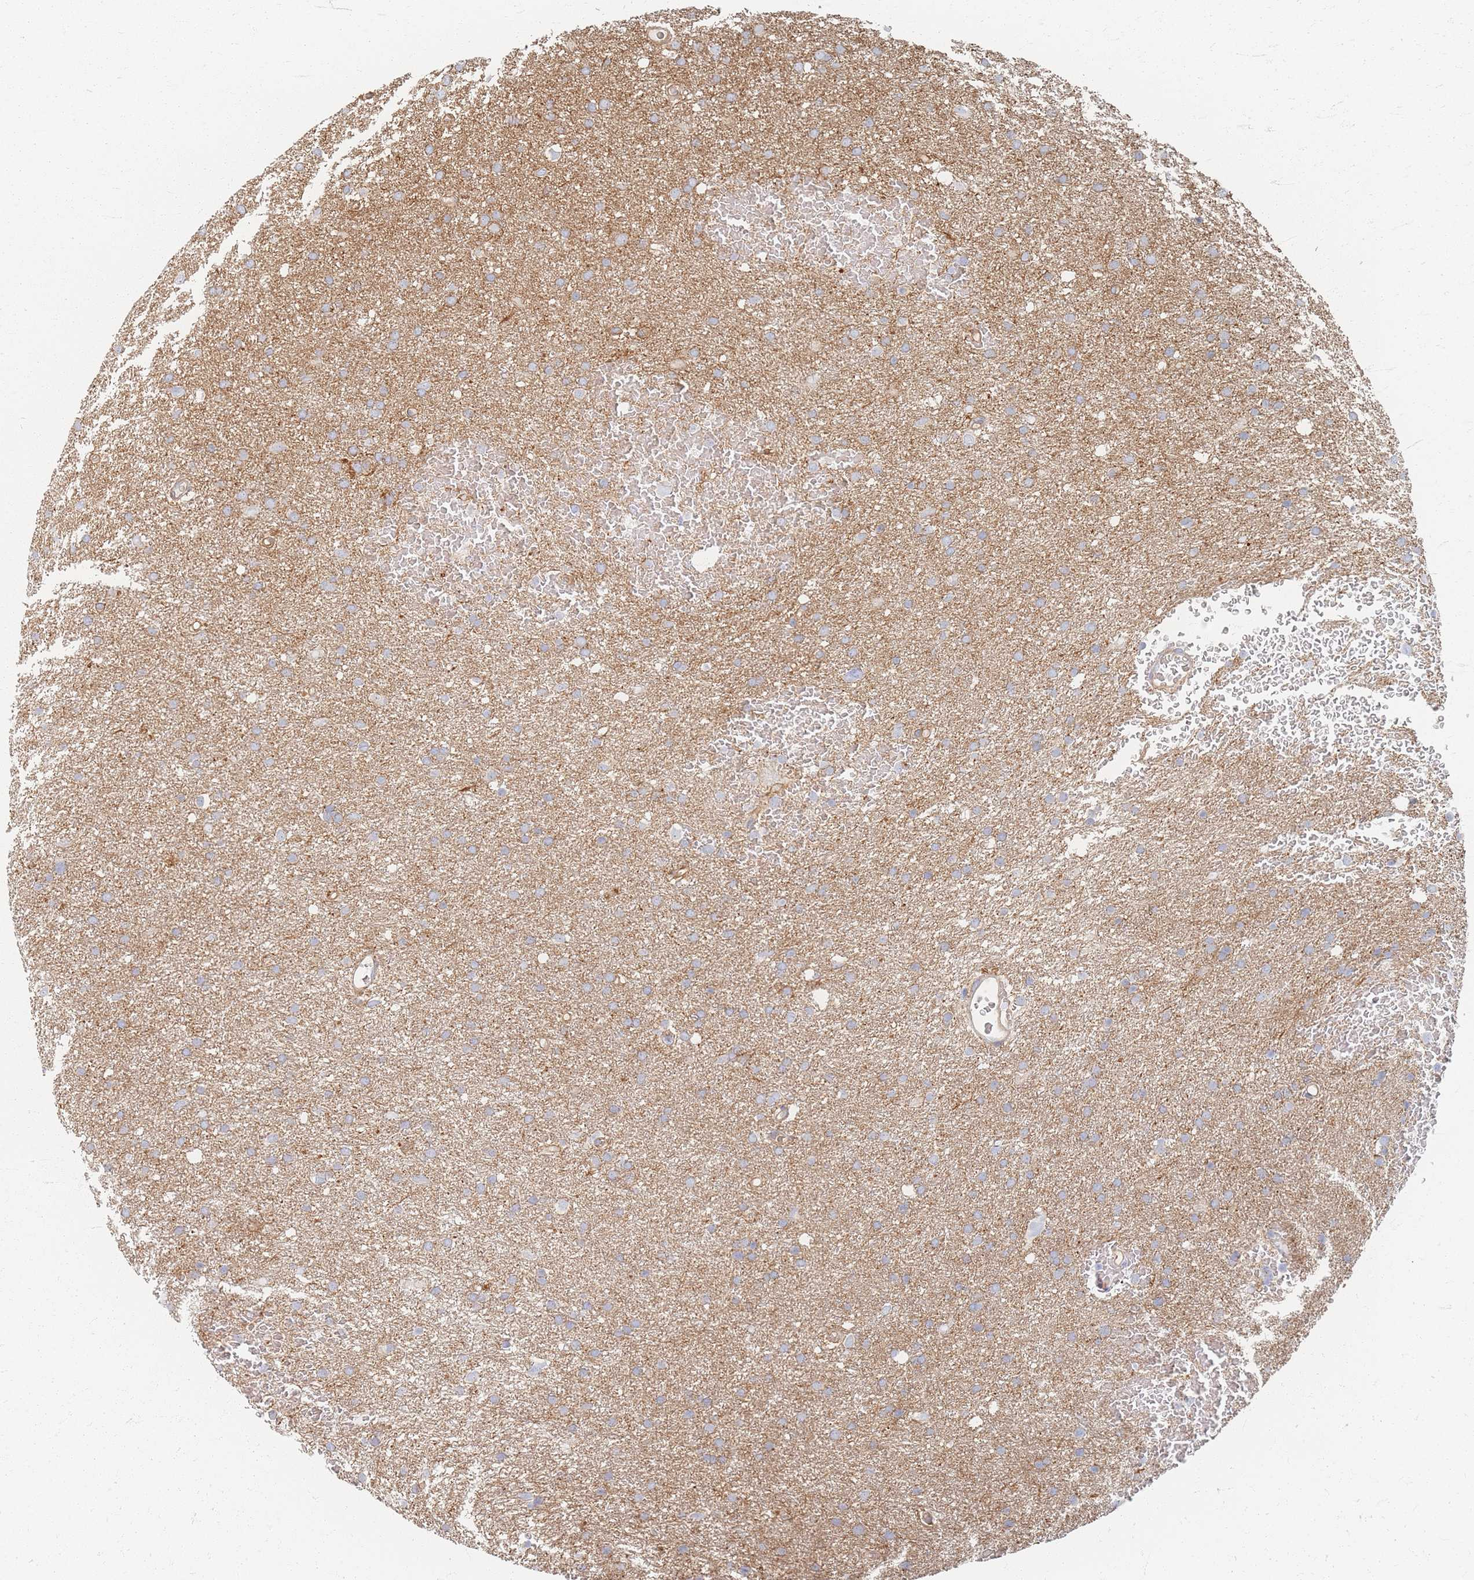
{"staining": {"intensity": "negative", "quantity": "none", "location": "none"}, "tissue": "glioma", "cell_type": "Tumor cells", "image_type": "cancer", "snomed": [{"axis": "morphology", "description": "Glioma, malignant, High grade"}, {"axis": "topography", "description": "Cerebral cortex"}], "caption": "Immunohistochemistry of malignant glioma (high-grade) shows no positivity in tumor cells.", "gene": "GNB1", "patient": {"sex": "female", "age": 36}}